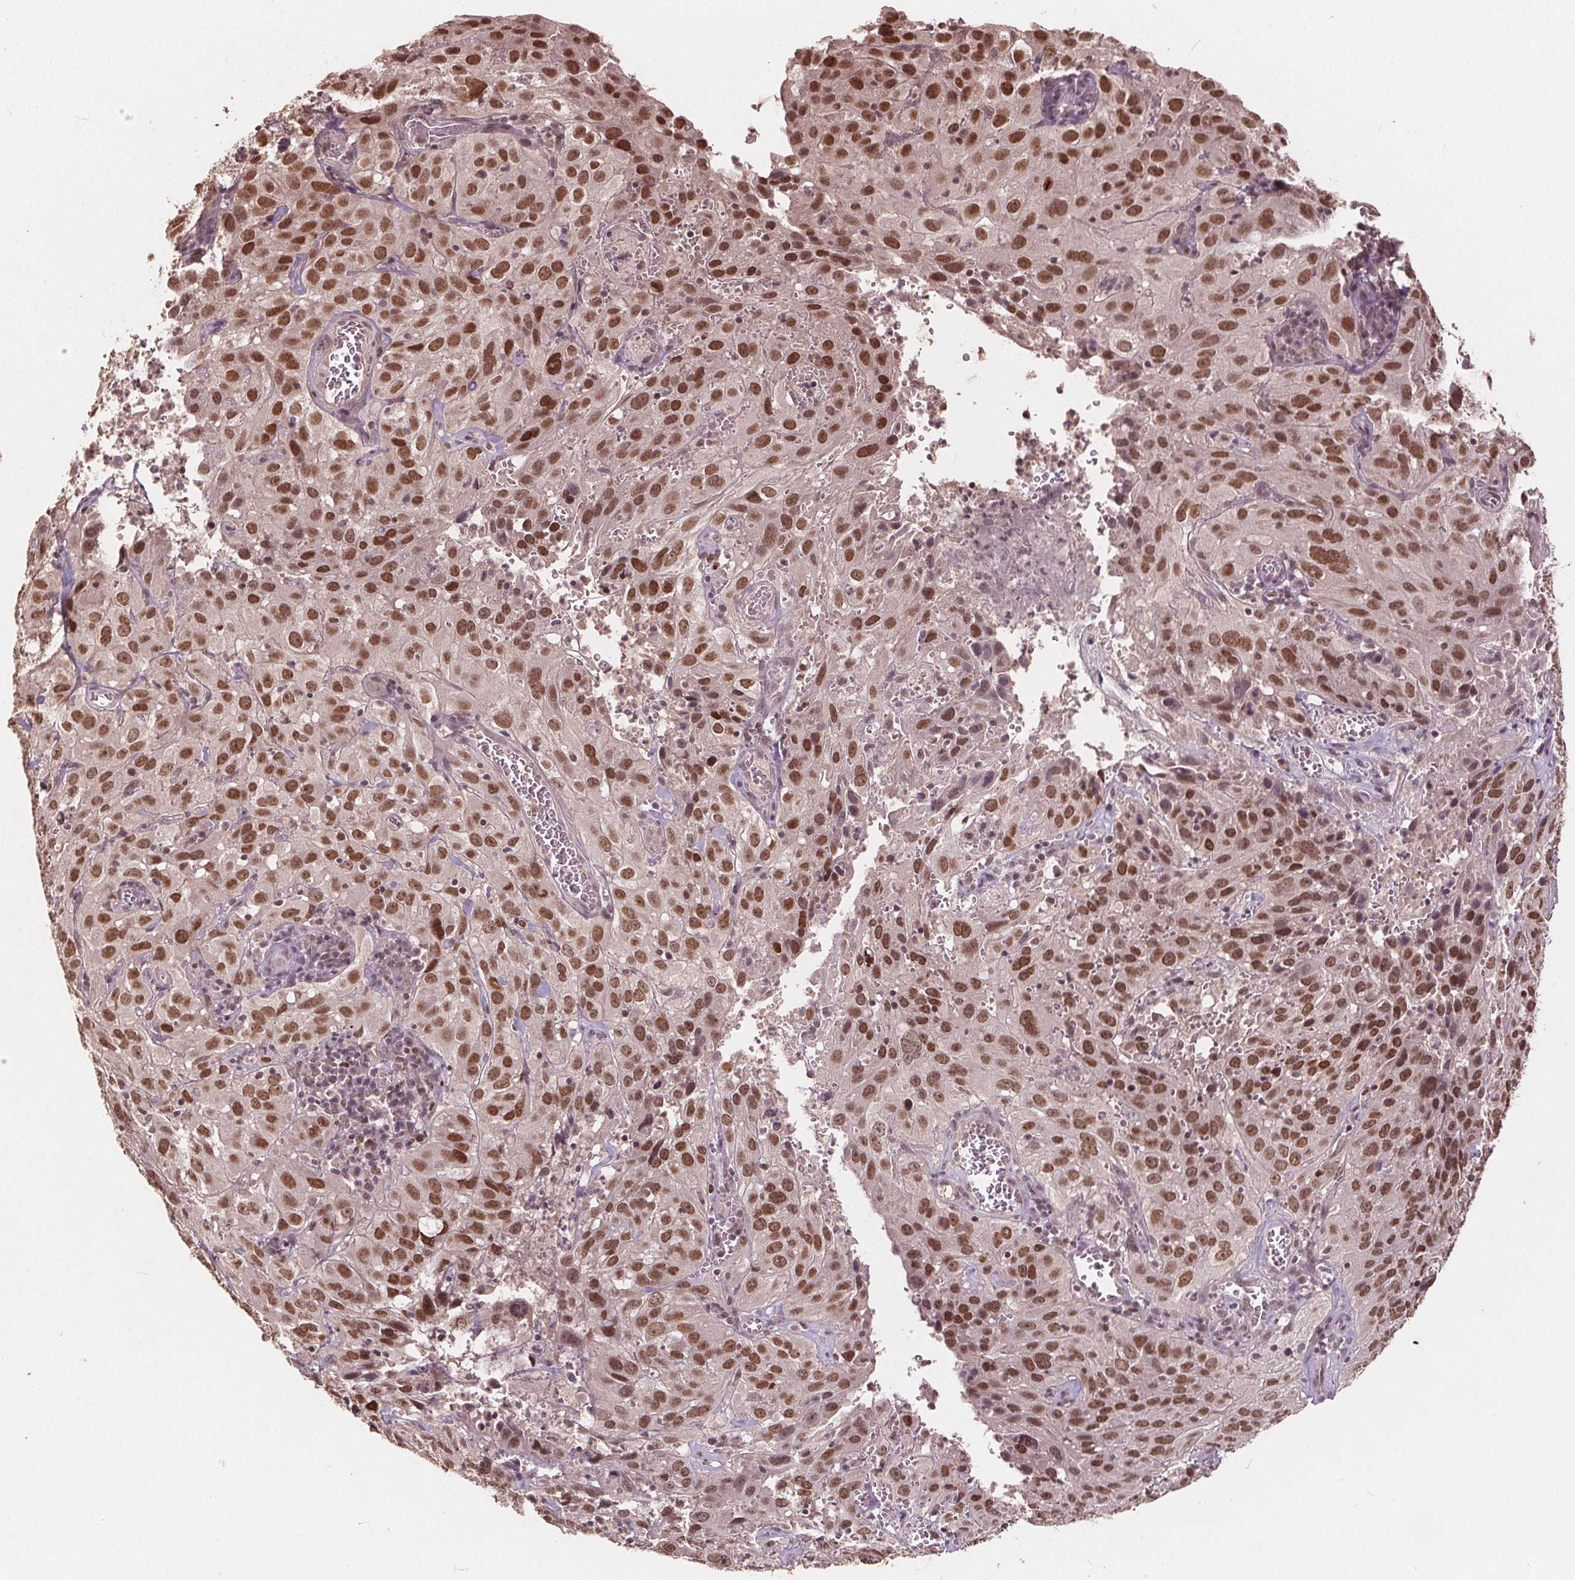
{"staining": {"intensity": "moderate", "quantity": ">75%", "location": "nuclear"}, "tissue": "cervical cancer", "cell_type": "Tumor cells", "image_type": "cancer", "snomed": [{"axis": "morphology", "description": "Squamous cell carcinoma, NOS"}, {"axis": "topography", "description": "Cervix"}], "caption": "Cervical cancer (squamous cell carcinoma) stained with immunohistochemistry demonstrates moderate nuclear staining in approximately >75% of tumor cells. (Stains: DAB (3,3'-diaminobenzidine) in brown, nuclei in blue, Microscopy: brightfield microscopy at high magnification).", "gene": "DNMT3B", "patient": {"sex": "female", "age": 32}}